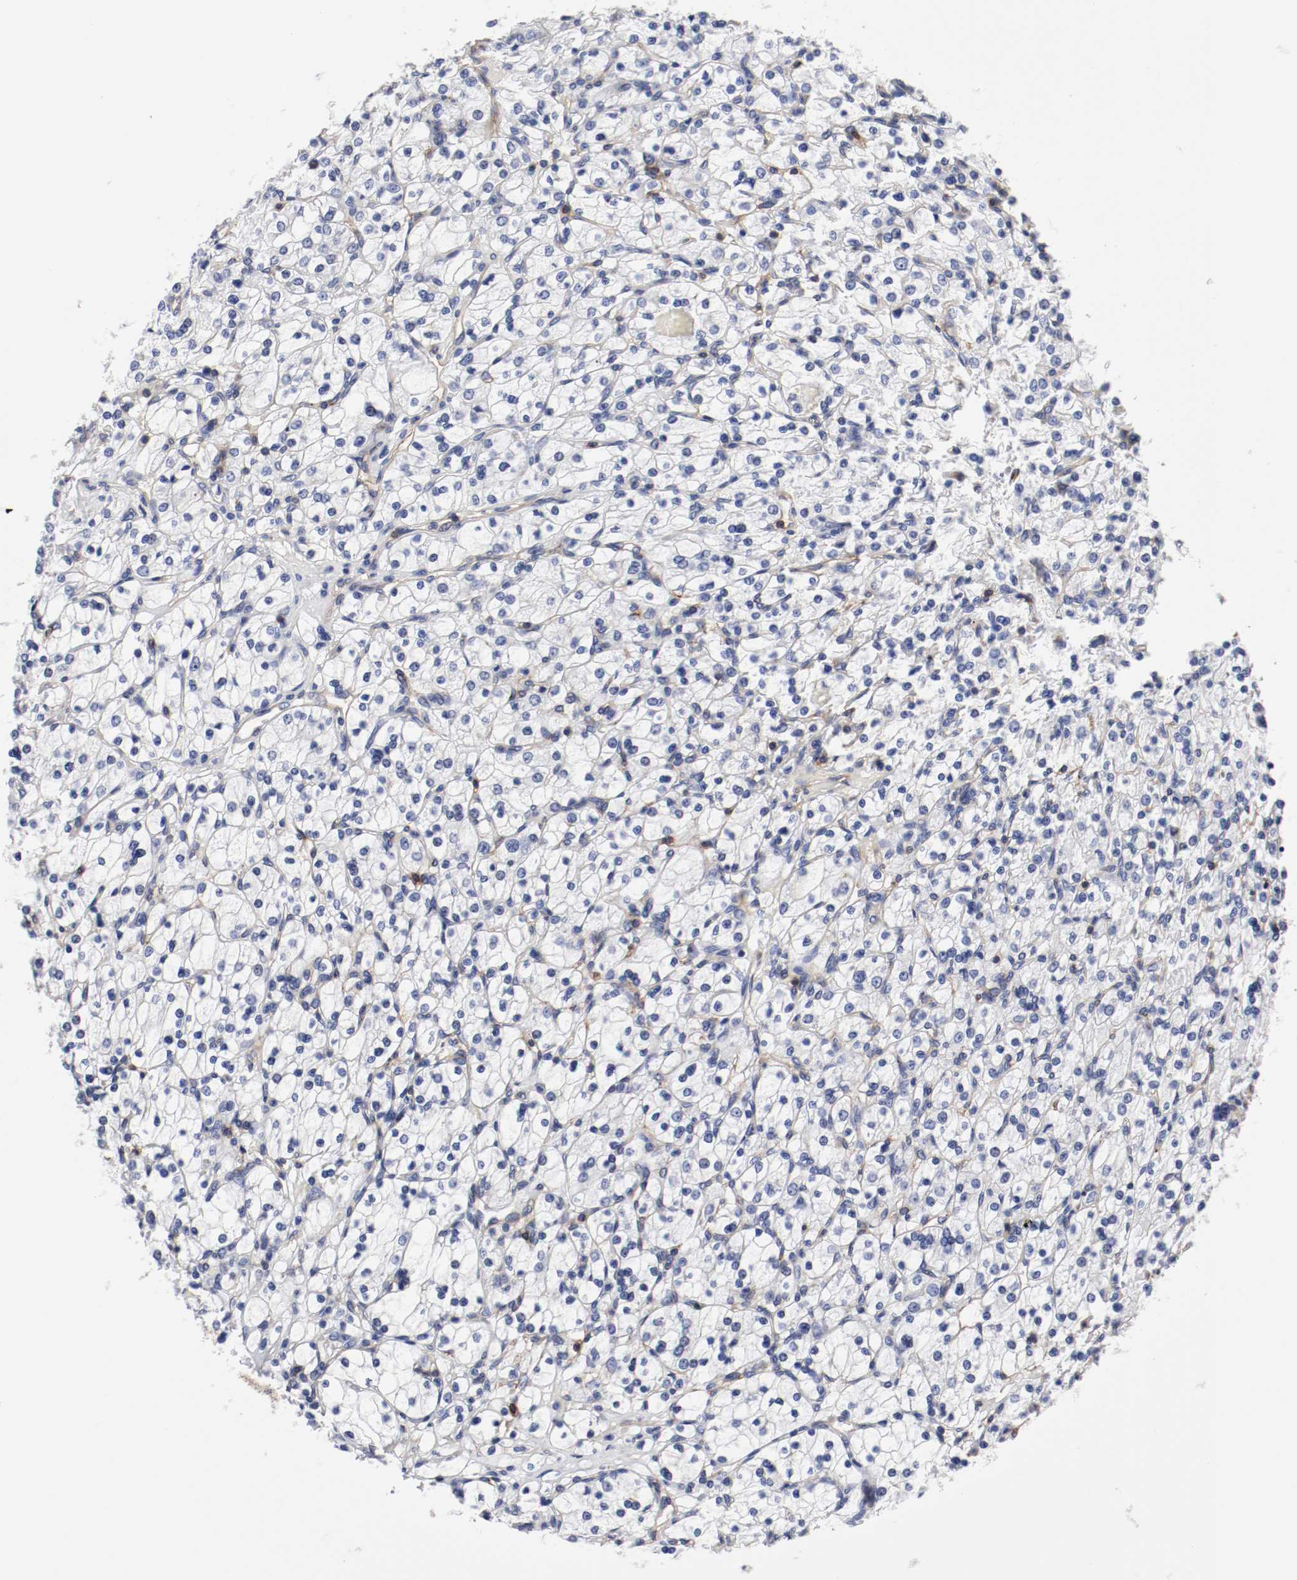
{"staining": {"intensity": "negative", "quantity": "none", "location": "none"}, "tissue": "renal cancer", "cell_type": "Tumor cells", "image_type": "cancer", "snomed": [{"axis": "morphology", "description": "Adenocarcinoma, NOS"}, {"axis": "topography", "description": "Kidney"}], "caption": "A high-resolution micrograph shows immunohistochemistry (IHC) staining of renal cancer, which exhibits no significant staining in tumor cells. (Stains: DAB (3,3'-diaminobenzidine) immunohistochemistry (IHC) with hematoxylin counter stain, Microscopy: brightfield microscopy at high magnification).", "gene": "IFITM1", "patient": {"sex": "female", "age": 83}}